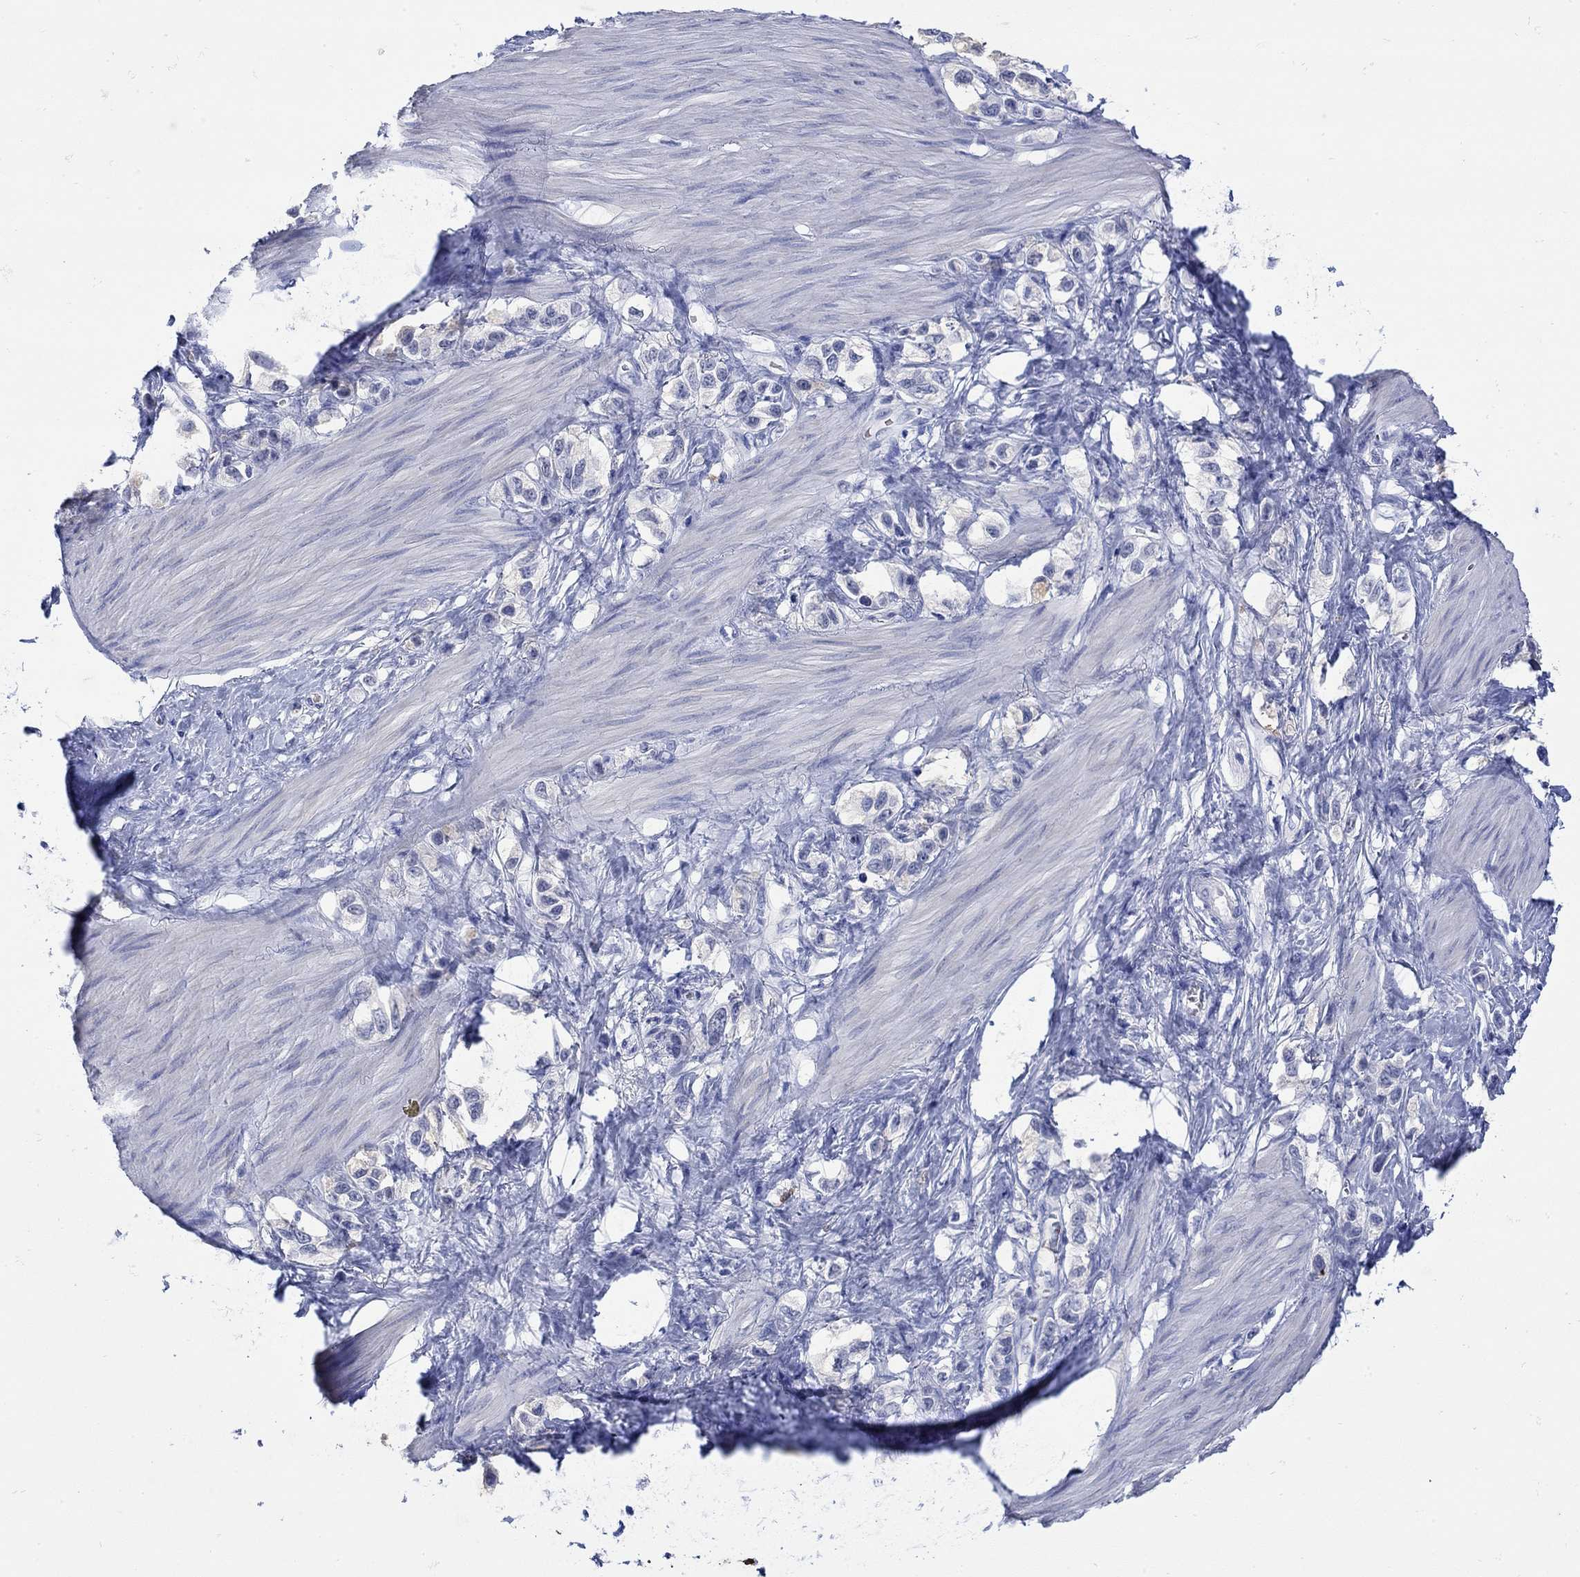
{"staining": {"intensity": "negative", "quantity": "none", "location": "none"}, "tissue": "stomach cancer", "cell_type": "Tumor cells", "image_type": "cancer", "snomed": [{"axis": "morphology", "description": "Normal tissue, NOS"}, {"axis": "morphology", "description": "Adenocarcinoma, NOS"}, {"axis": "morphology", "description": "Adenocarcinoma, High grade"}, {"axis": "topography", "description": "Stomach, upper"}, {"axis": "topography", "description": "Stomach"}], "caption": "Tumor cells are negative for brown protein staining in stomach adenocarcinoma.", "gene": "LINGO3", "patient": {"sex": "female", "age": 65}}